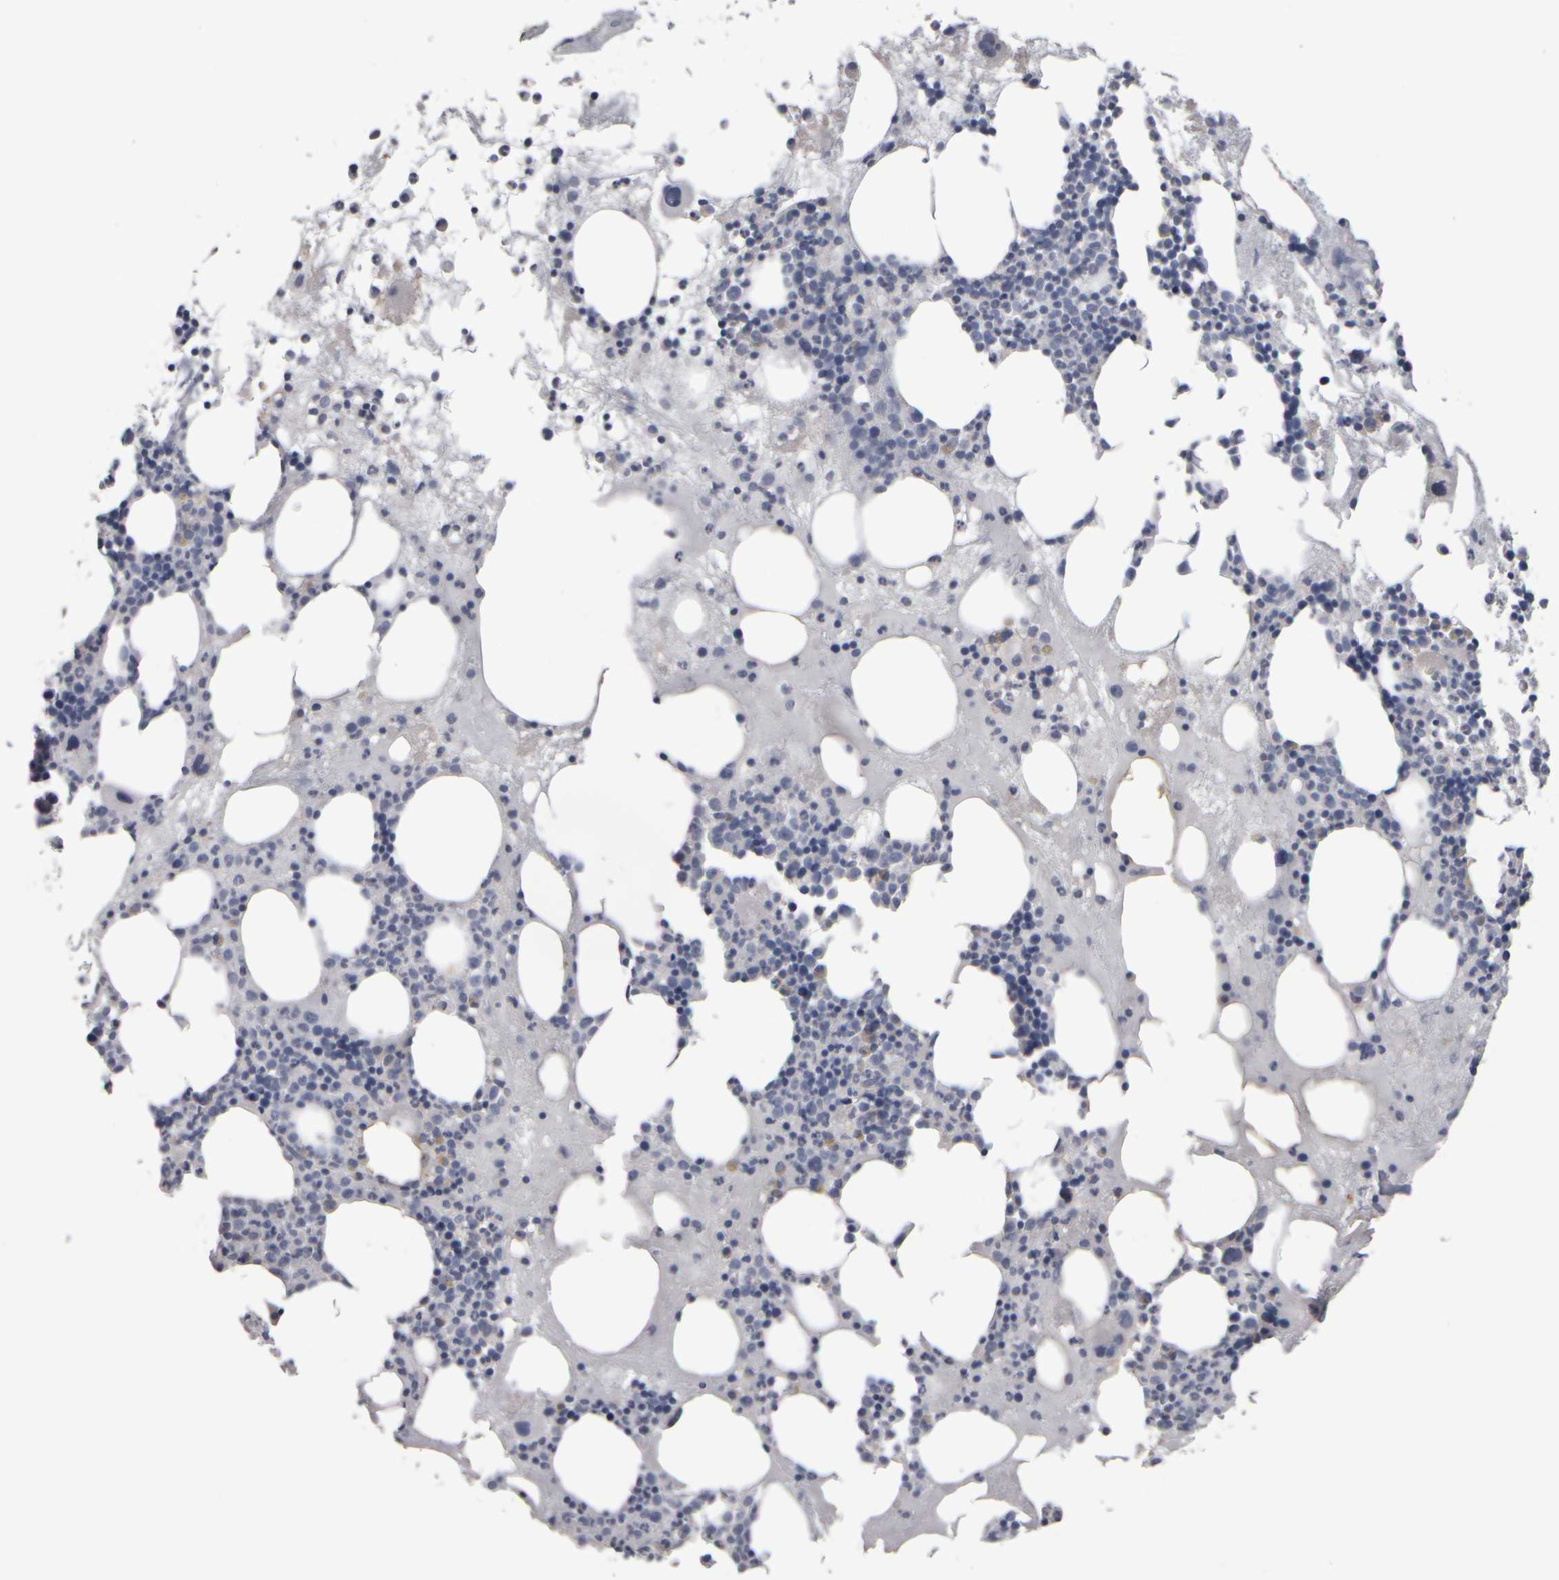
{"staining": {"intensity": "negative", "quantity": "none", "location": "none"}, "tissue": "bone marrow", "cell_type": "Hematopoietic cells", "image_type": "normal", "snomed": [{"axis": "morphology", "description": "Normal tissue, NOS"}, {"axis": "morphology", "description": "Inflammation, NOS"}, {"axis": "topography", "description": "Bone marrow"}], "caption": "Micrograph shows no protein expression in hematopoietic cells of unremarkable bone marrow.", "gene": "EPHX2", "patient": {"sex": "female", "age": 81}}